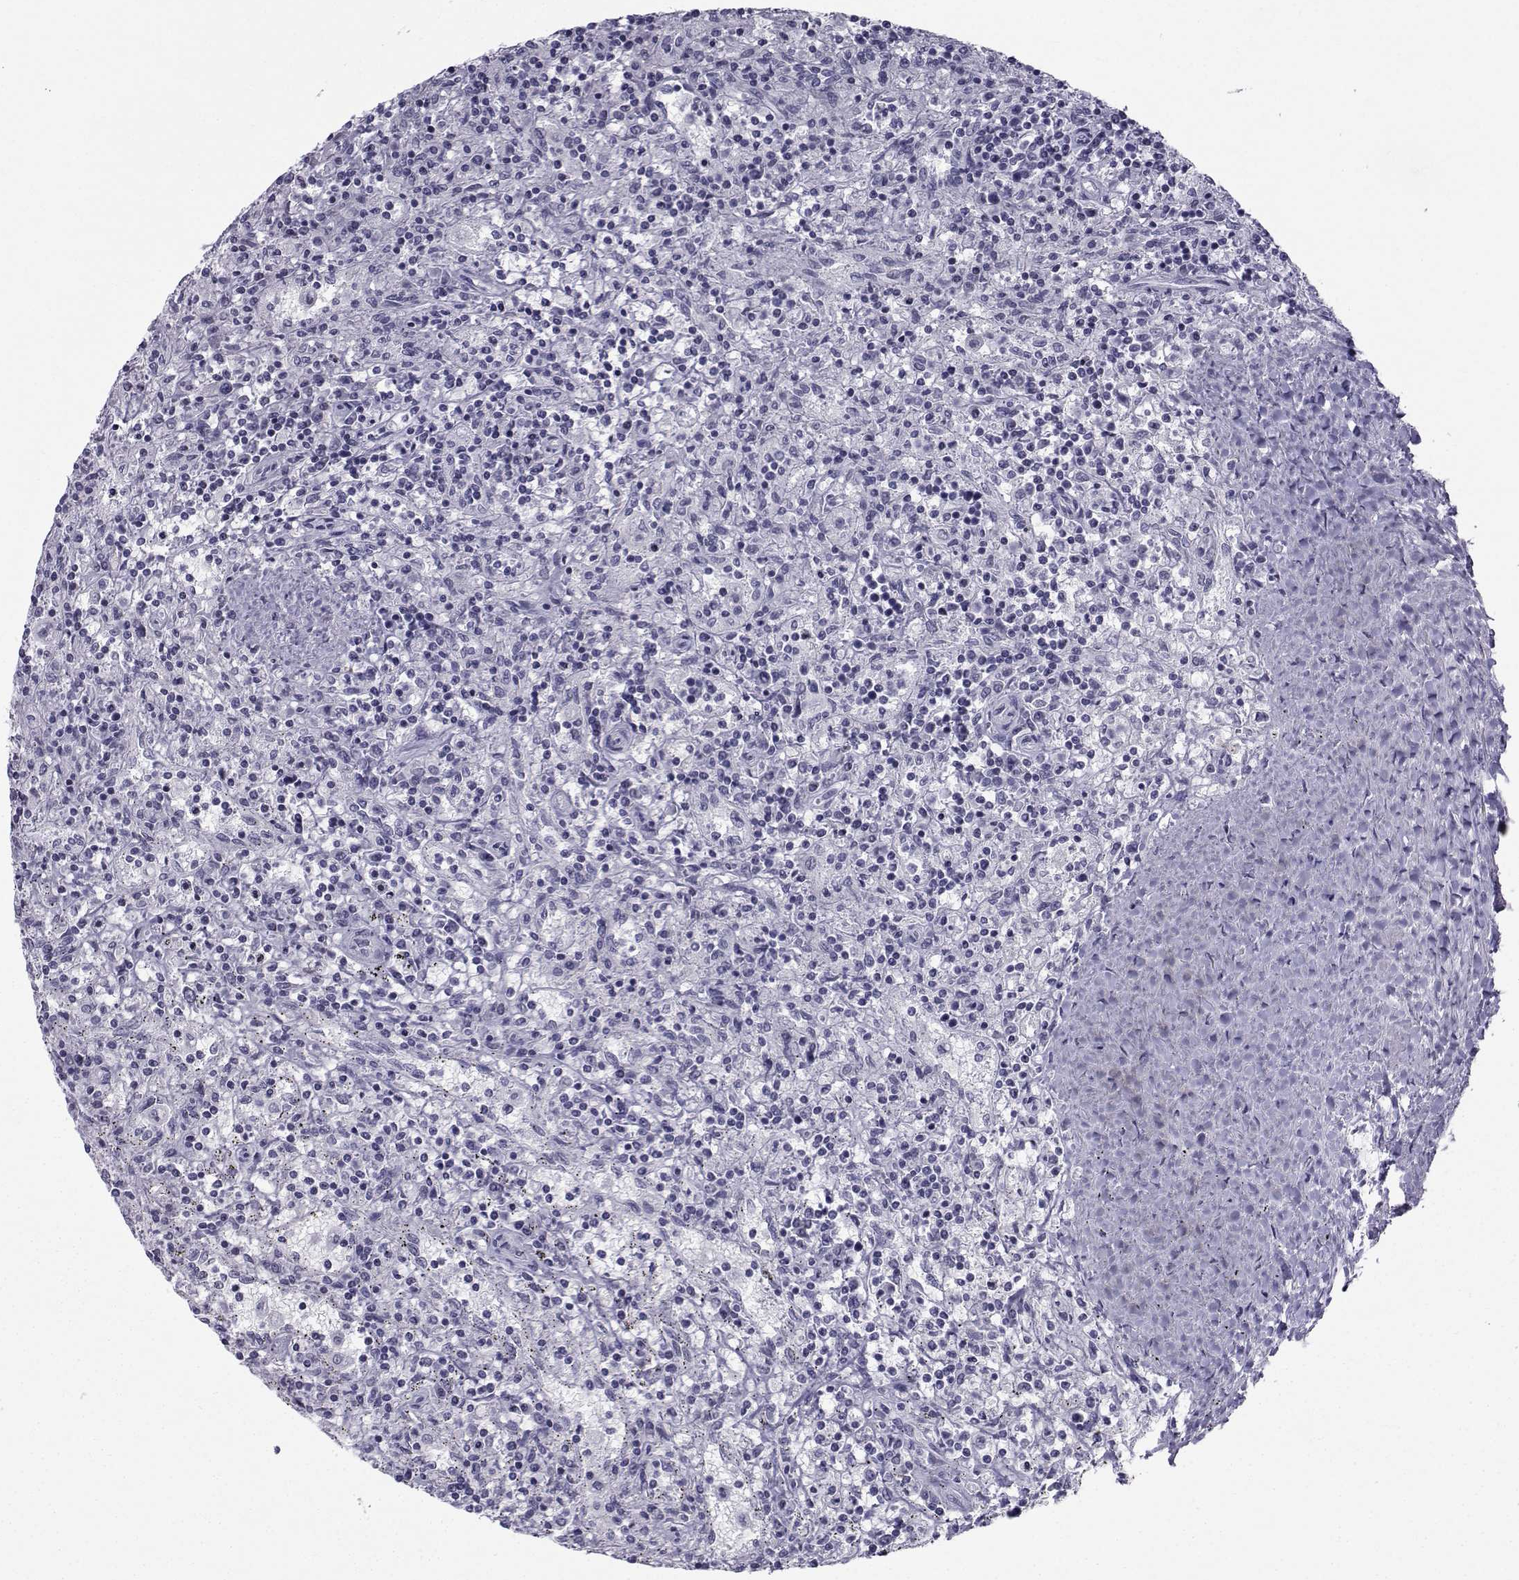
{"staining": {"intensity": "negative", "quantity": "none", "location": "none"}, "tissue": "lymphoma", "cell_type": "Tumor cells", "image_type": "cancer", "snomed": [{"axis": "morphology", "description": "Malignant lymphoma, non-Hodgkin's type, Low grade"}, {"axis": "topography", "description": "Spleen"}], "caption": "The photomicrograph shows no staining of tumor cells in low-grade malignant lymphoma, non-Hodgkin's type. (DAB immunohistochemistry visualized using brightfield microscopy, high magnification).", "gene": "SPANXD", "patient": {"sex": "male", "age": 62}}